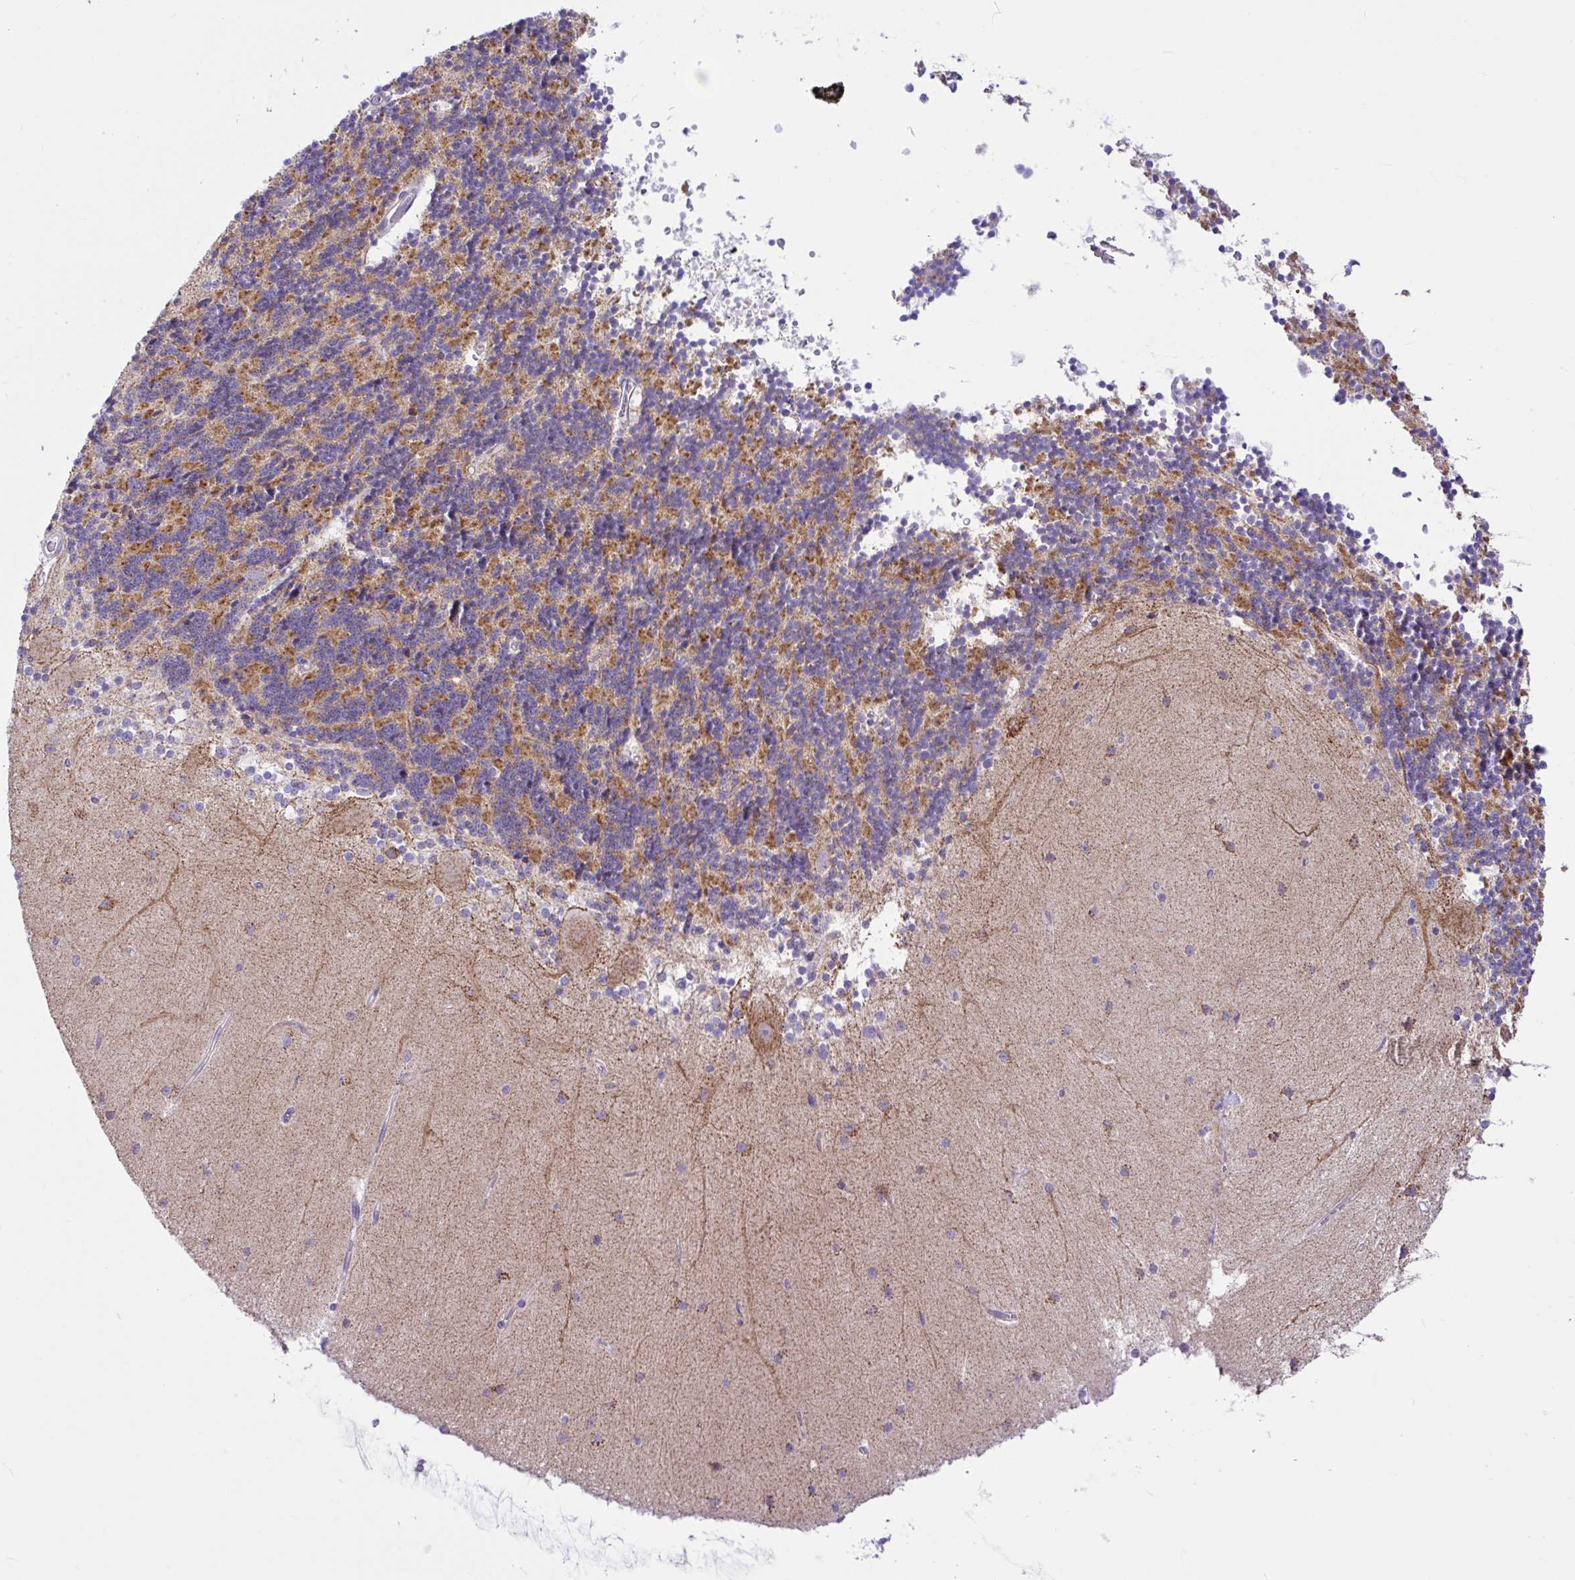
{"staining": {"intensity": "moderate", "quantity": ">75%", "location": "cytoplasmic/membranous"}, "tissue": "cerebellum", "cell_type": "Cells in granular layer", "image_type": "normal", "snomed": [{"axis": "morphology", "description": "Normal tissue, NOS"}, {"axis": "topography", "description": "Cerebellum"}], "caption": "Cerebellum was stained to show a protein in brown. There is medium levels of moderate cytoplasmic/membranous expression in about >75% of cells in granular layer. Ihc stains the protein of interest in brown and the nuclei are stained blue.", "gene": "NDUFS2", "patient": {"sex": "female", "age": 54}}